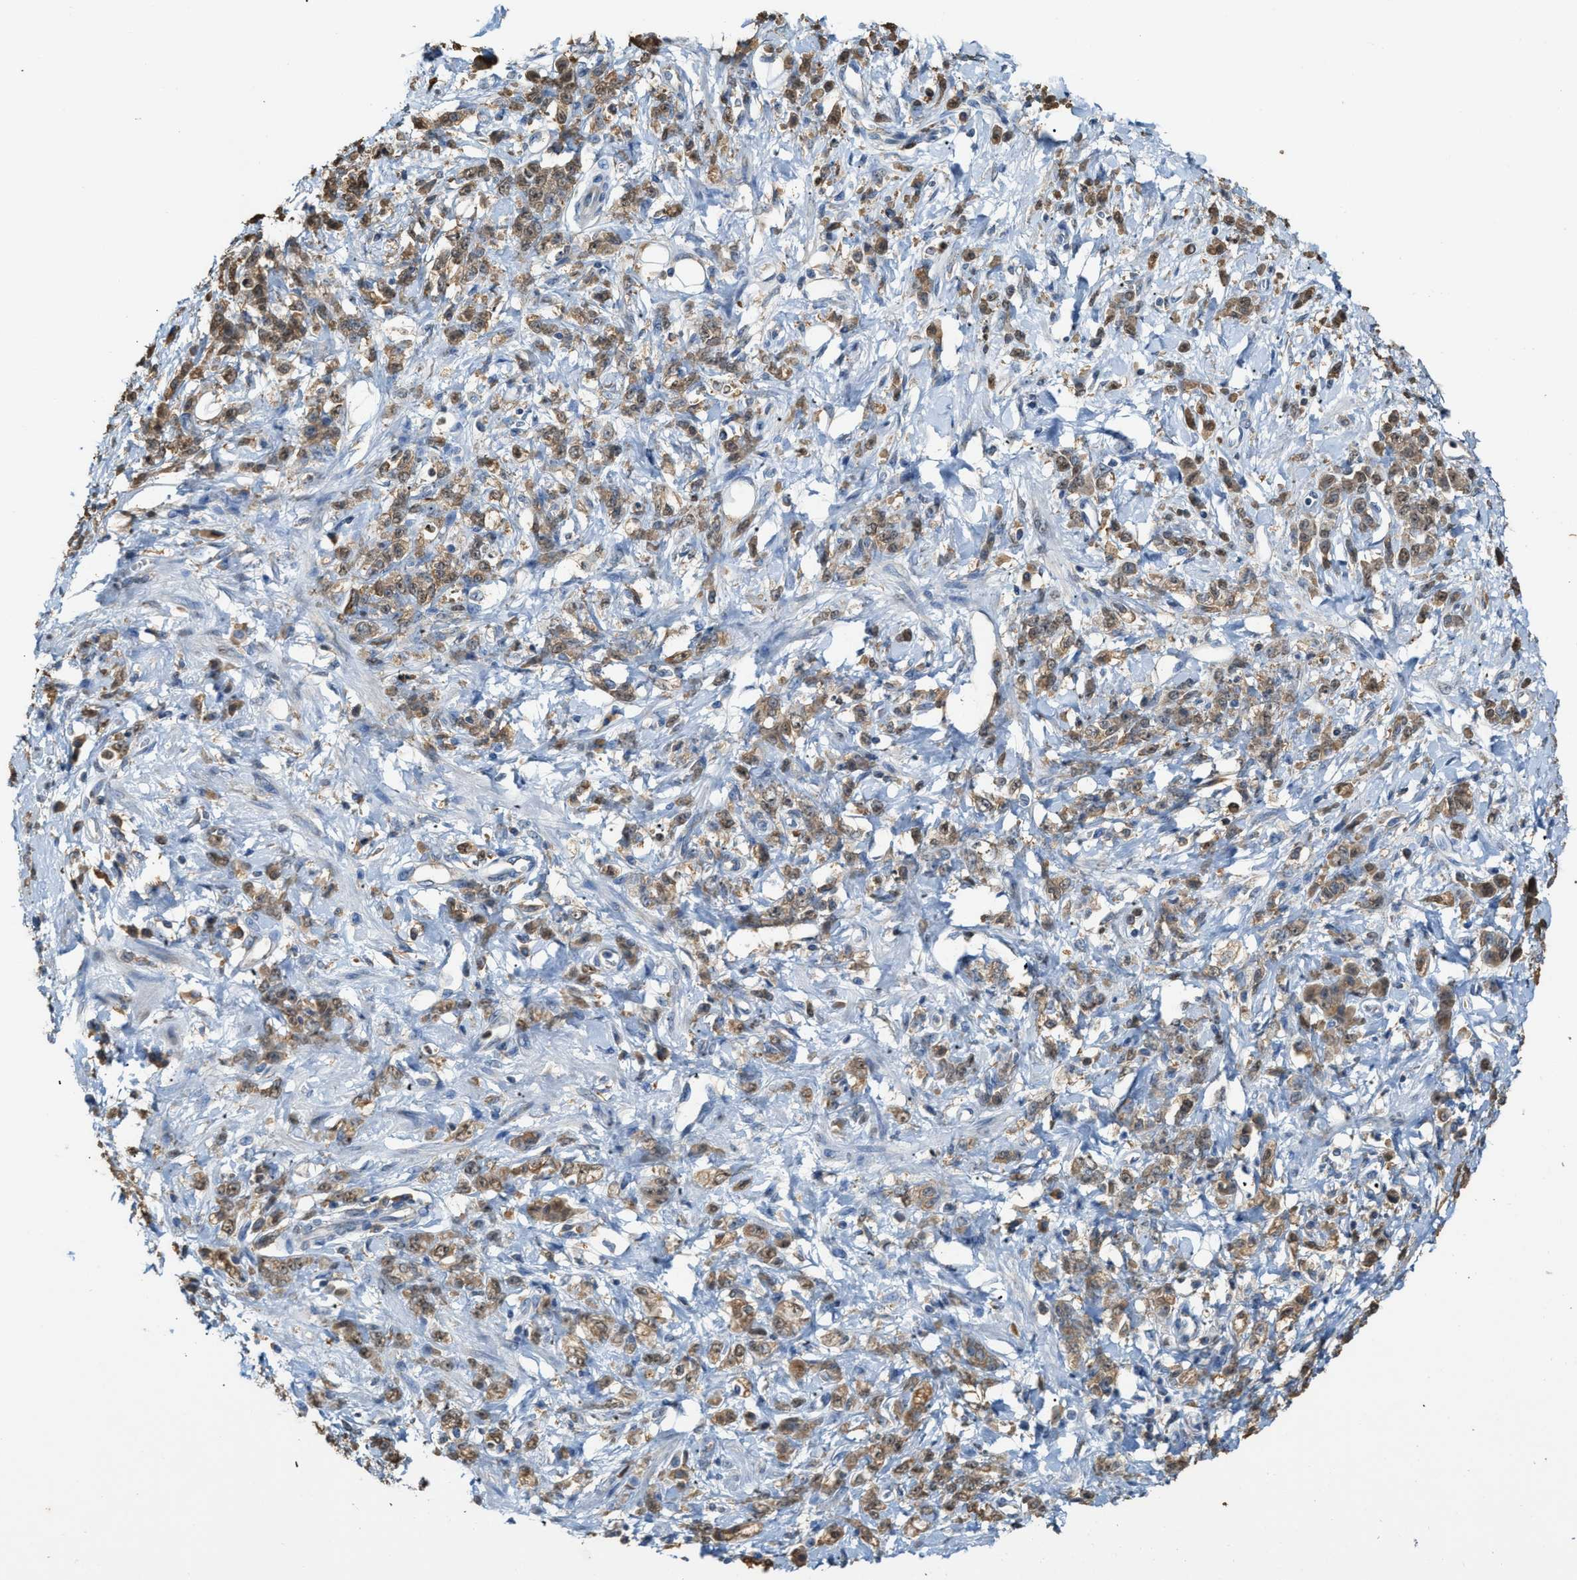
{"staining": {"intensity": "moderate", "quantity": ">75%", "location": "cytoplasmic/membranous"}, "tissue": "stomach cancer", "cell_type": "Tumor cells", "image_type": "cancer", "snomed": [{"axis": "morphology", "description": "Normal tissue, NOS"}, {"axis": "morphology", "description": "Adenocarcinoma, NOS"}, {"axis": "topography", "description": "Stomach"}], "caption": "Immunohistochemical staining of human adenocarcinoma (stomach) displays medium levels of moderate cytoplasmic/membranous staining in approximately >75% of tumor cells.", "gene": "GCN1", "patient": {"sex": "male", "age": 82}}